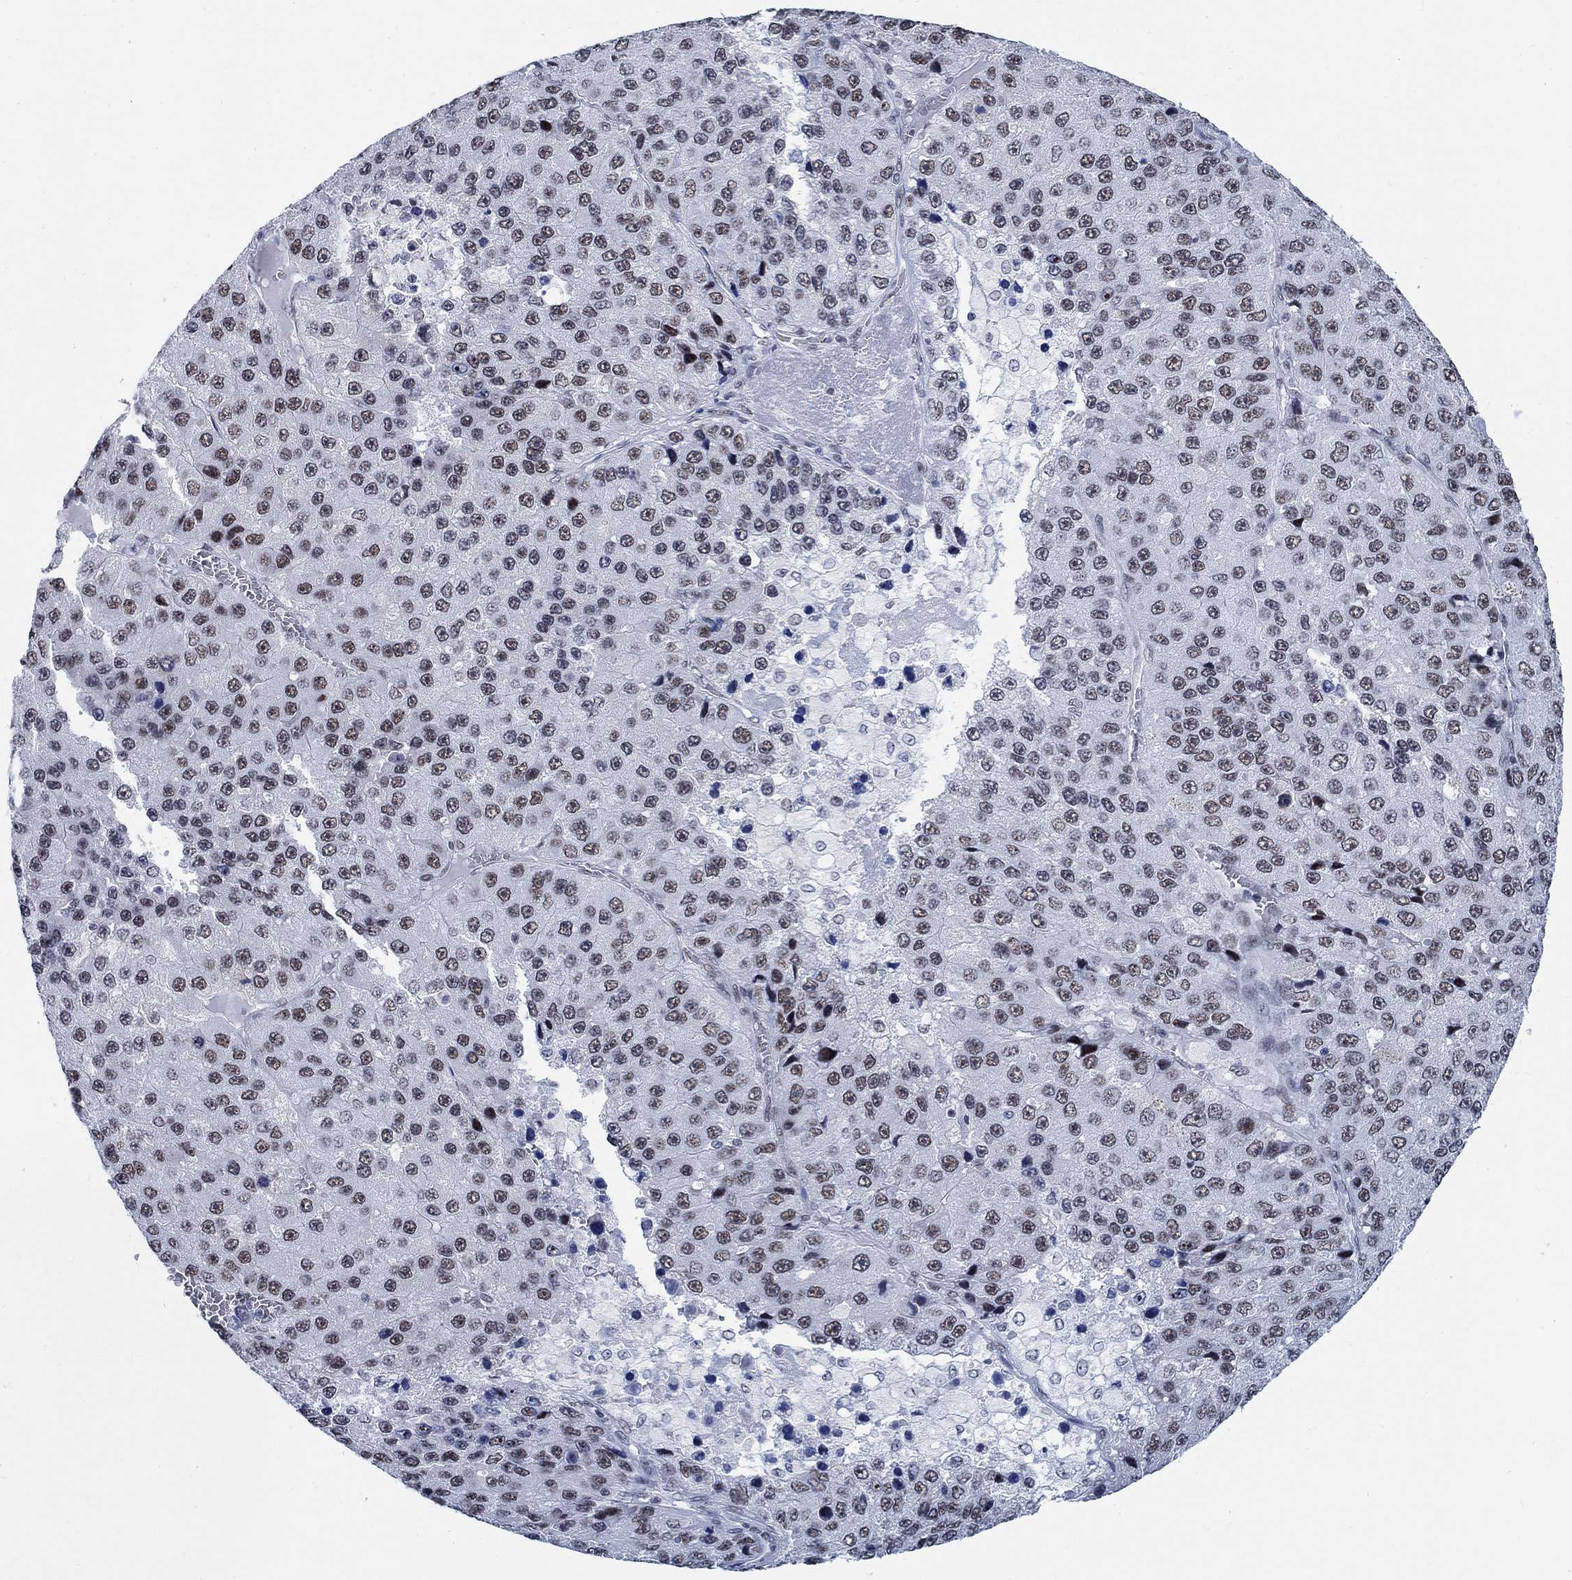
{"staining": {"intensity": "moderate", "quantity": "<25%", "location": "nuclear"}, "tissue": "liver cancer", "cell_type": "Tumor cells", "image_type": "cancer", "snomed": [{"axis": "morphology", "description": "Carcinoma, Hepatocellular, NOS"}, {"axis": "topography", "description": "Liver"}], "caption": "Protein staining of liver cancer (hepatocellular carcinoma) tissue reveals moderate nuclear expression in approximately <25% of tumor cells.", "gene": "DLK1", "patient": {"sex": "female", "age": 73}}